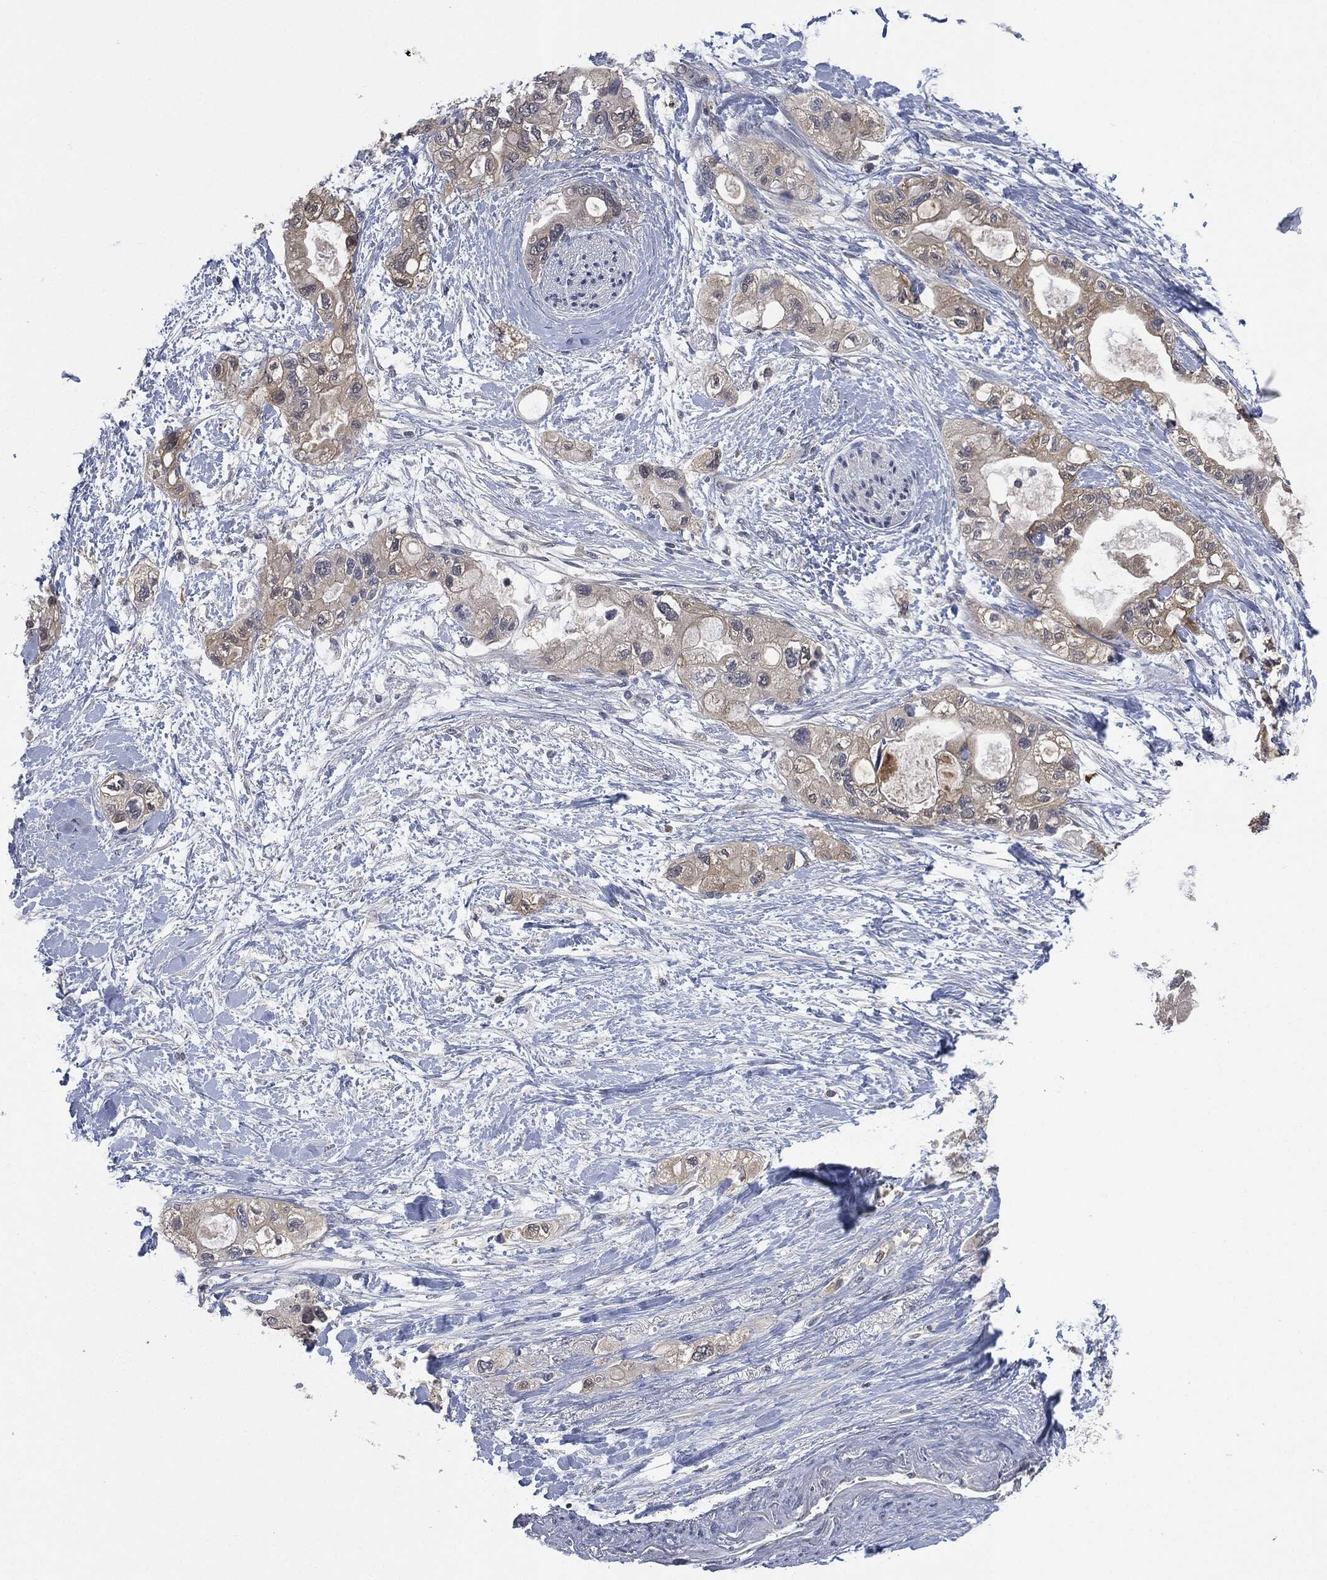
{"staining": {"intensity": "weak", "quantity": "<25%", "location": "cytoplasmic/membranous"}, "tissue": "pancreatic cancer", "cell_type": "Tumor cells", "image_type": "cancer", "snomed": [{"axis": "morphology", "description": "Adenocarcinoma, NOS"}, {"axis": "topography", "description": "Pancreas"}], "caption": "Tumor cells are negative for protein expression in human pancreatic adenocarcinoma. Brightfield microscopy of IHC stained with DAB (brown) and hematoxylin (blue), captured at high magnification.", "gene": "IL1RN", "patient": {"sex": "female", "age": 56}}